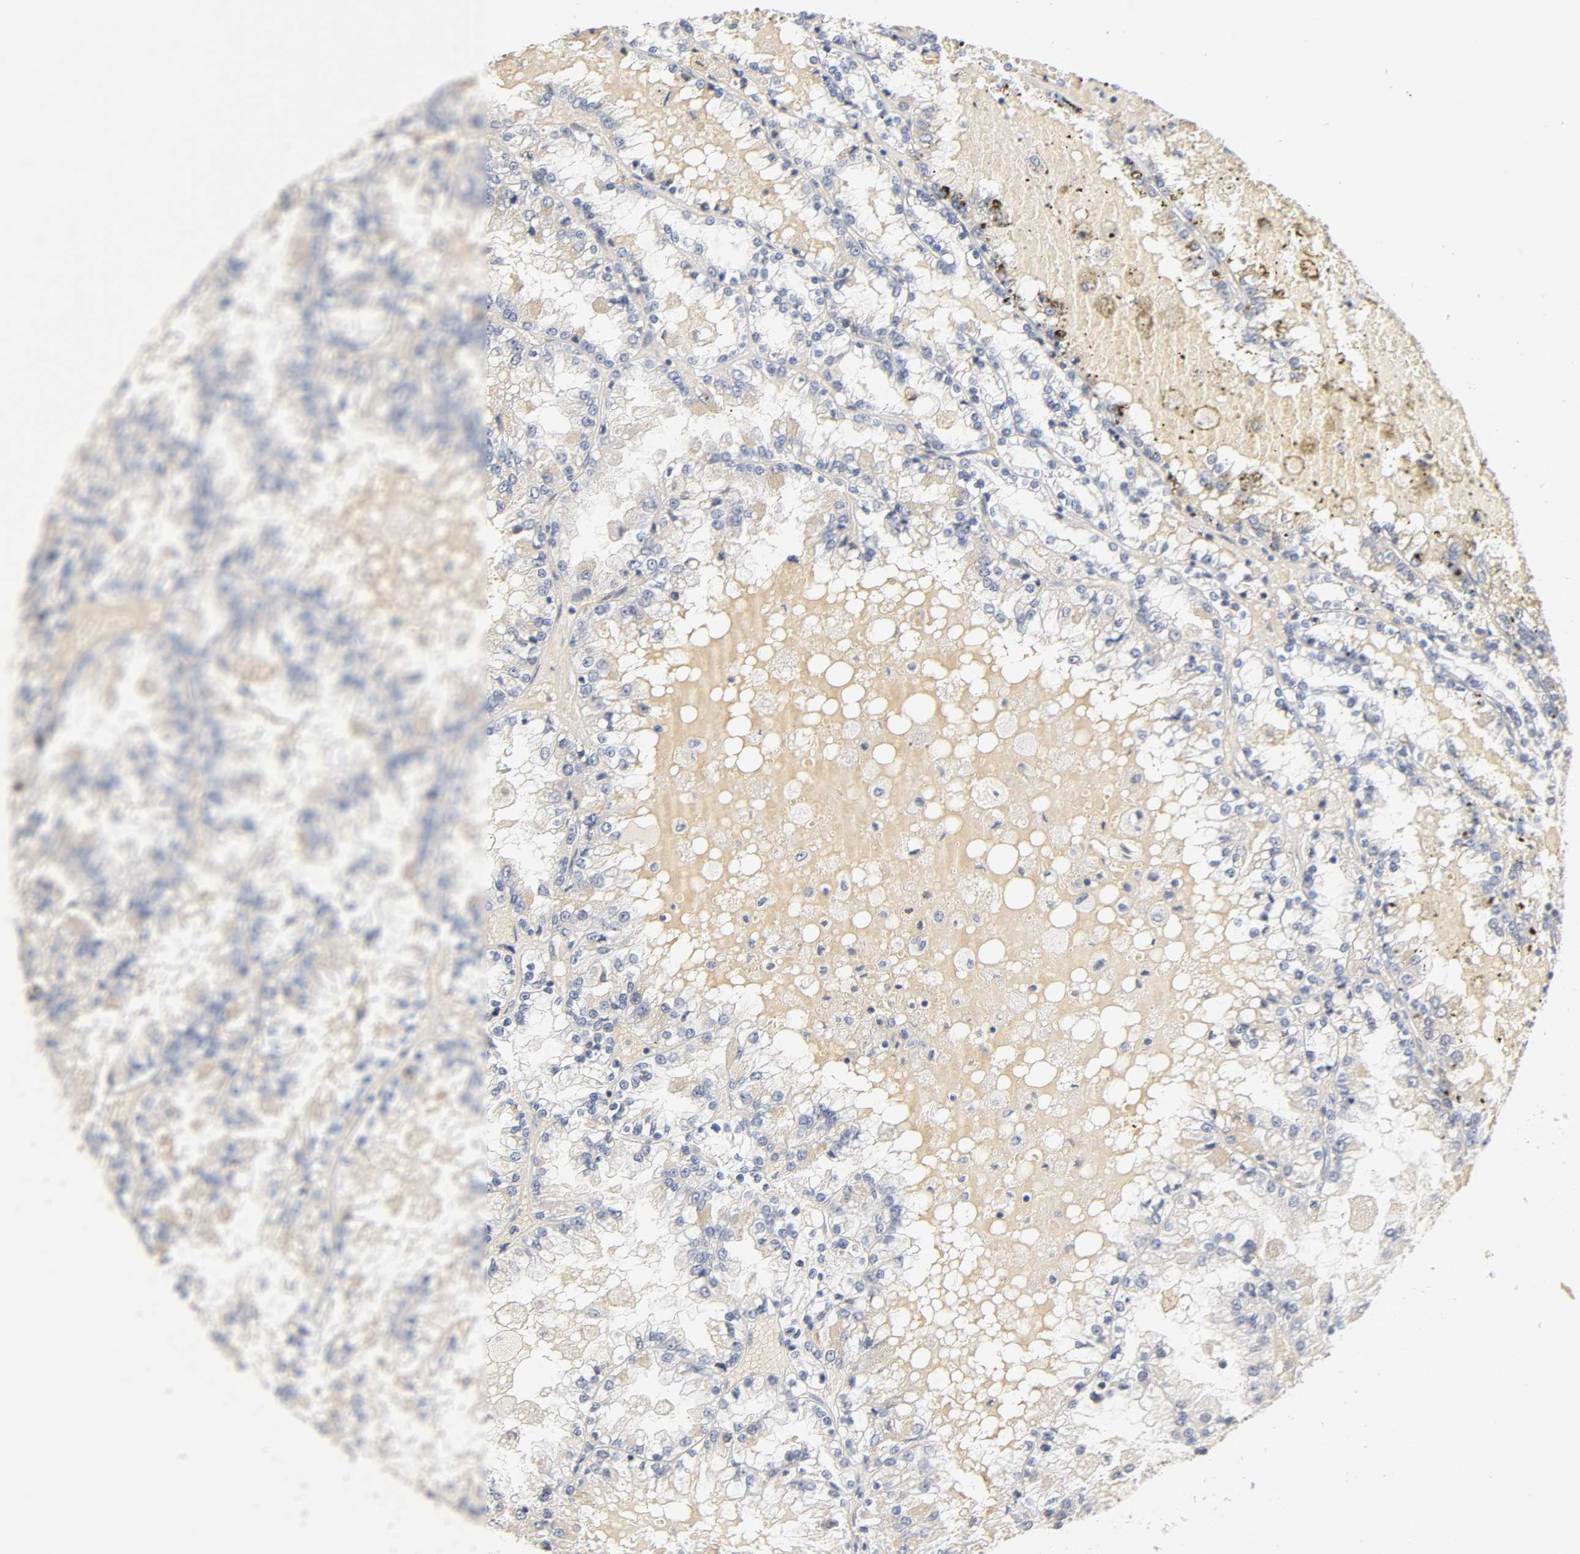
{"staining": {"intensity": "negative", "quantity": "none", "location": "none"}, "tissue": "renal cancer", "cell_type": "Tumor cells", "image_type": "cancer", "snomed": [{"axis": "morphology", "description": "Adenocarcinoma, NOS"}, {"axis": "topography", "description": "Kidney"}], "caption": "This is an immunohistochemistry (IHC) image of adenocarcinoma (renal). There is no staining in tumor cells.", "gene": "OVOL1", "patient": {"sex": "female", "age": 56}}